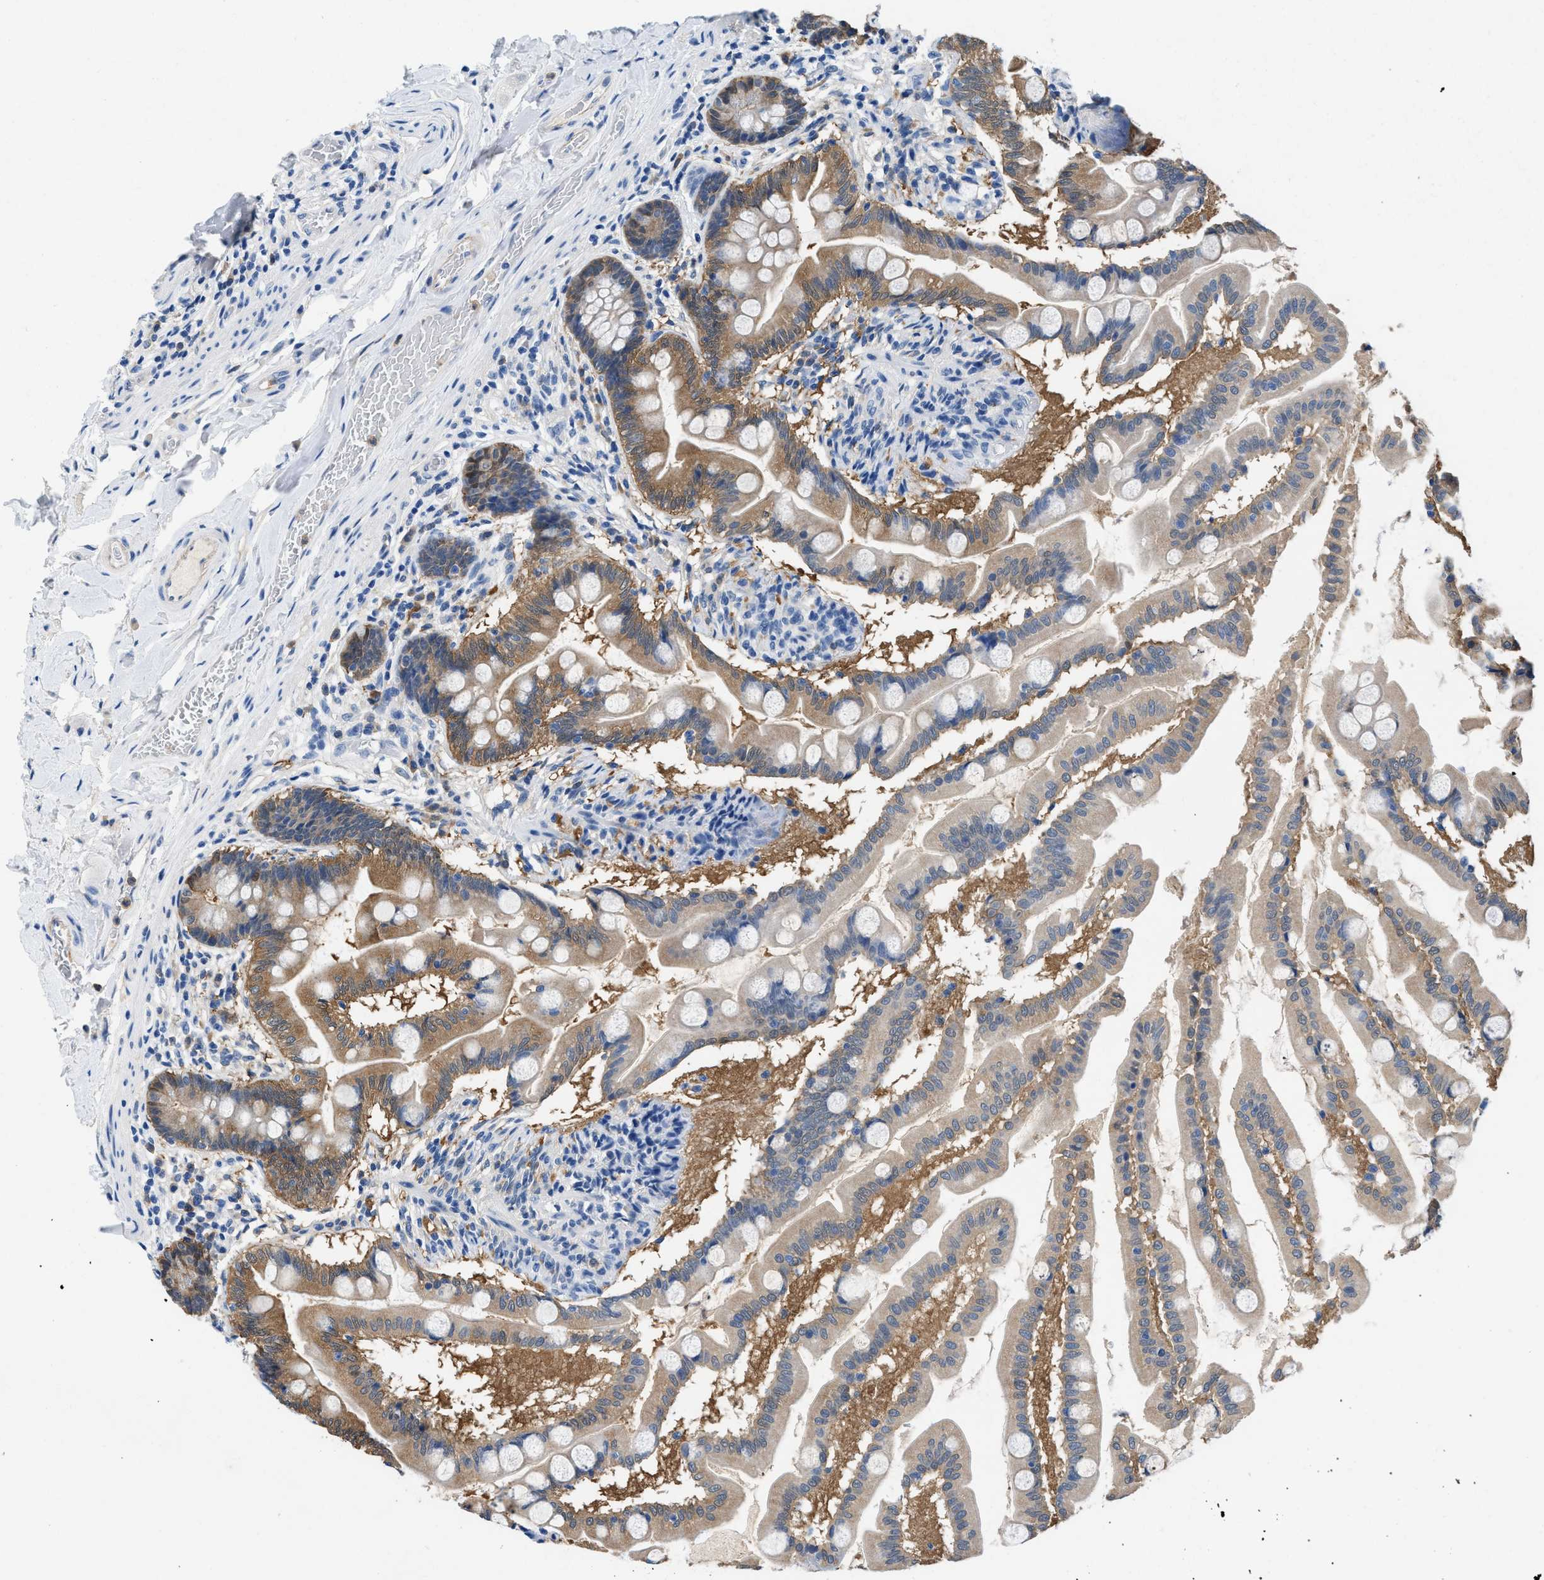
{"staining": {"intensity": "moderate", "quantity": "25%-75%", "location": "cytoplasmic/membranous"}, "tissue": "small intestine", "cell_type": "Glandular cells", "image_type": "normal", "snomed": [{"axis": "morphology", "description": "Normal tissue, NOS"}, {"axis": "topography", "description": "Small intestine"}], "caption": "Moderate cytoplasmic/membranous staining for a protein is present in about 25%-75% of glandular cells of unremarkable small intestine using IHC.", "gene": "FADS6", "patient": {"sex": "female", "age": 56}}